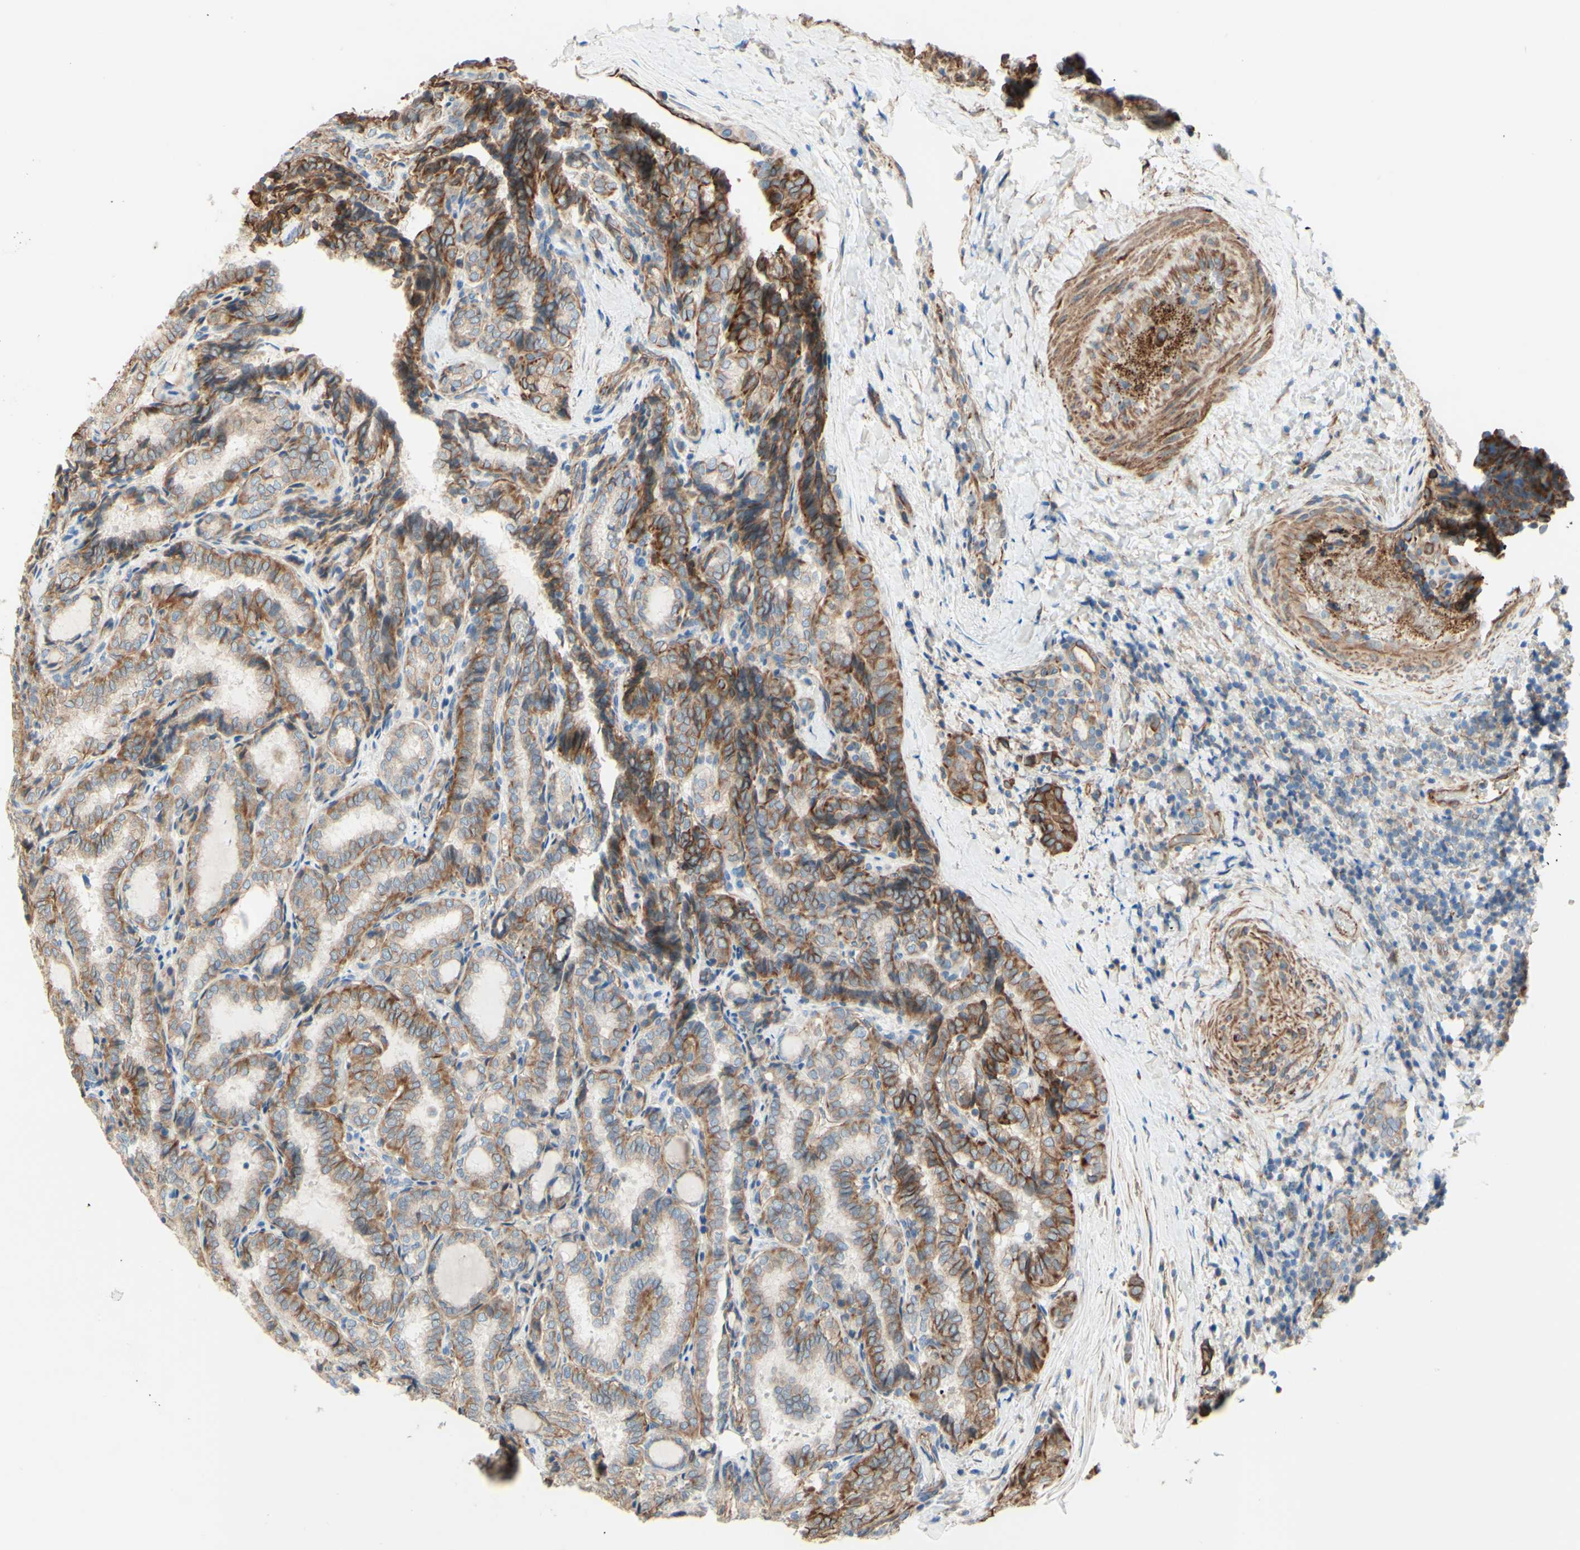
{"staining": {"intensity": "weak", "quantity": ">75%", "location": "cytoplasmic/membranous"}, "tissue": "thyroid cancer", "cell_type": "Tumor cells", "image_type": "cancer", "snomed": [{"axis": "morphology", "description": "Normal tissue, NOS"}, {"axis": "morphology", "description": "Papillary adenocarcinoma, NOS"}, {"axis": "topography", "description": "Thyroid gland"}], "caption": "Immunohistochemistry of human papillary adenocarcinoma (thyroid) exhibits low levels of weak cytoplasmic/membranous positivity in about >75% of tumor cells. (DAB = brown stain, brightfield microscopy at high magnification).", "gene": "ENDOD1", "patient": {"sex": "female", "age": 30}}